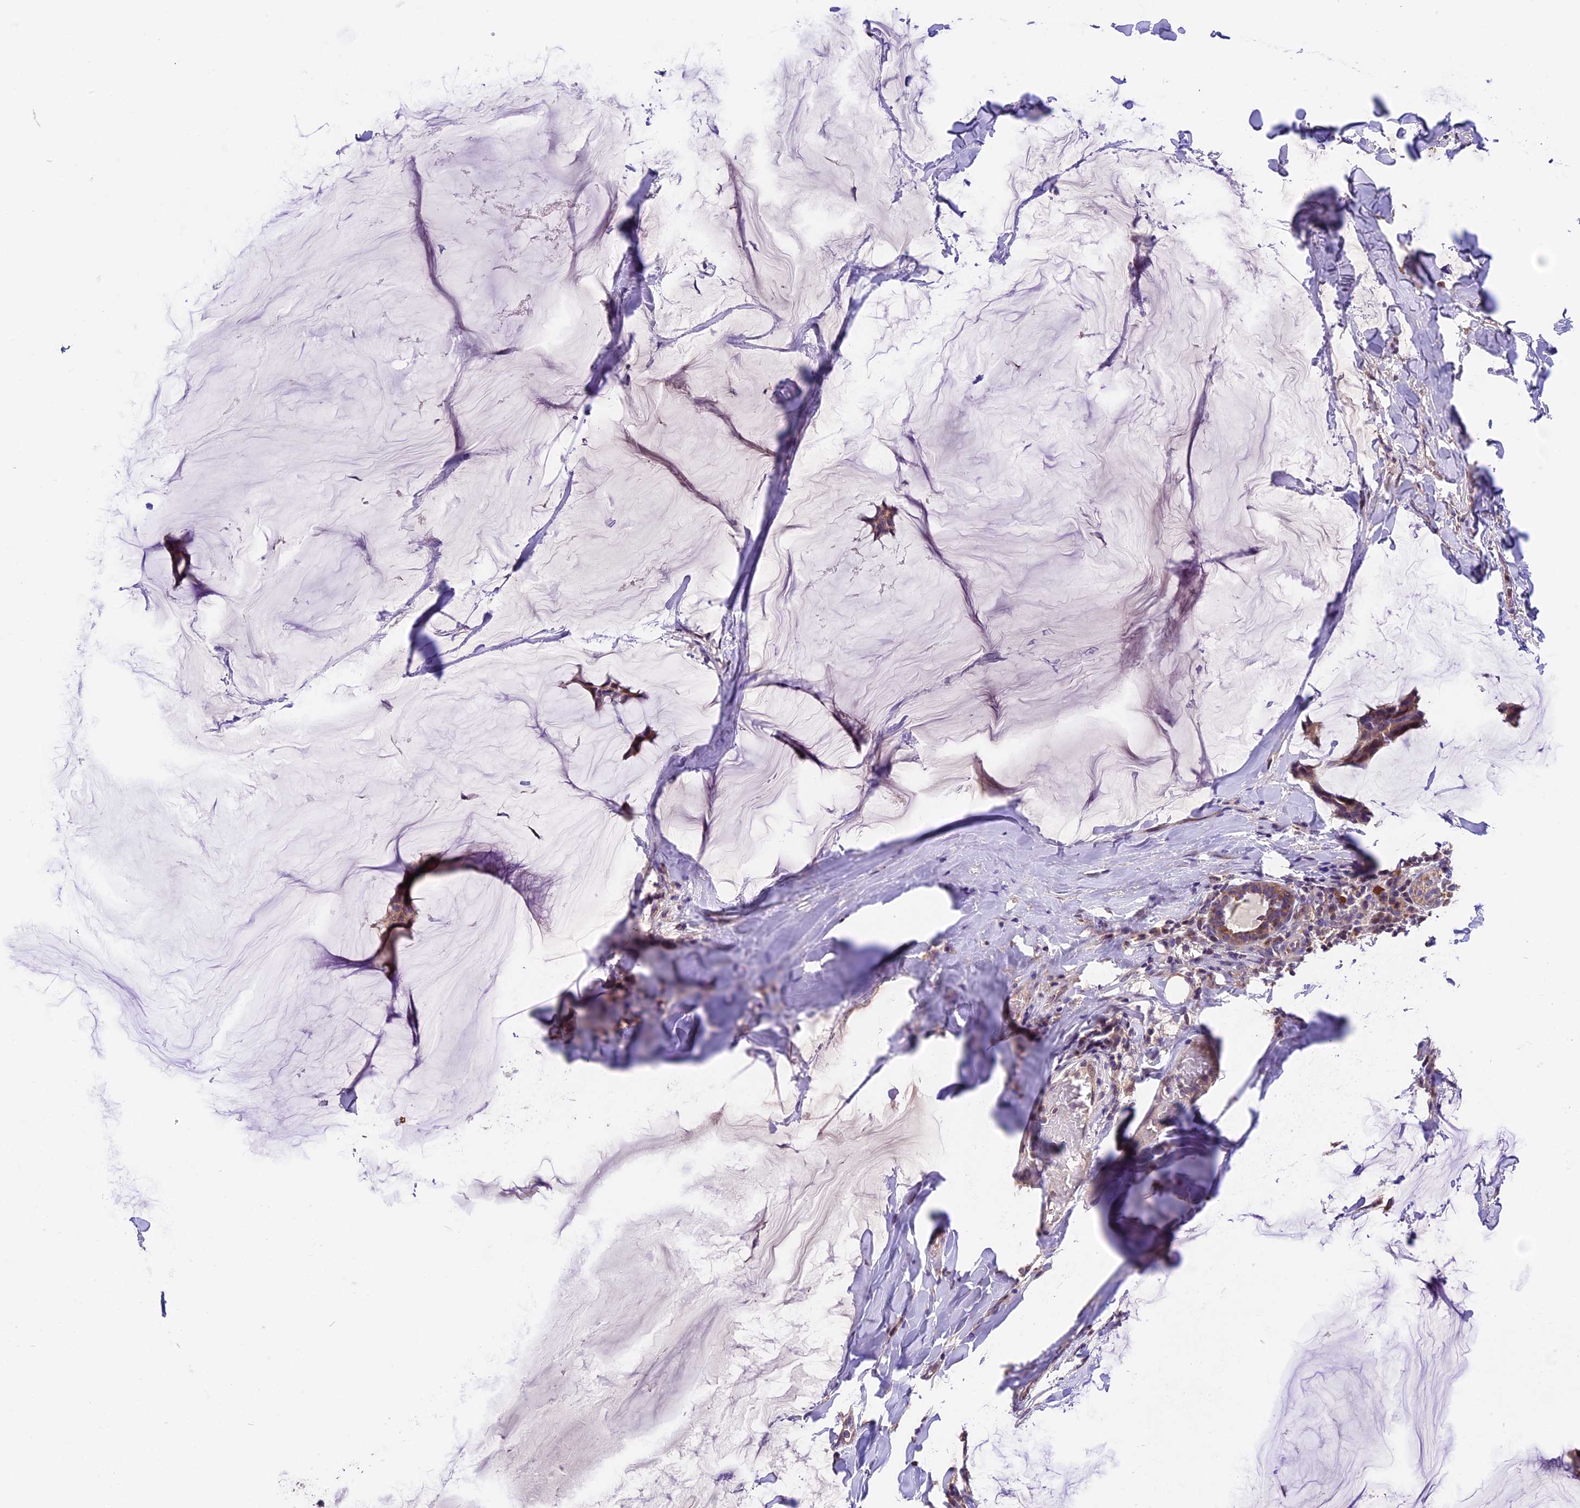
{"staining": {"intensity": "moderate", "quantity": ">75%", "location": "cytoplasmic/membranous"}, "tissue": "breast cancer", "cell_type": "Tumor cells", "image_type": "cancer", "snomed": [{"axis": "morphology", "description": "Duct carcinoma"}, {"axis": "topography", "description": "Breast"}], "caption": "Brown immunohistochemical staining in breast infiltrating ductal carcinoma reveals moderate cytoplasmic/membranous positivity in approximately >75% of tumor cells. (Brightfield microscopy of DAB IHC at high magnification).", "gene": "DDX28", "patient": {"sex": "female", "age": 93}}